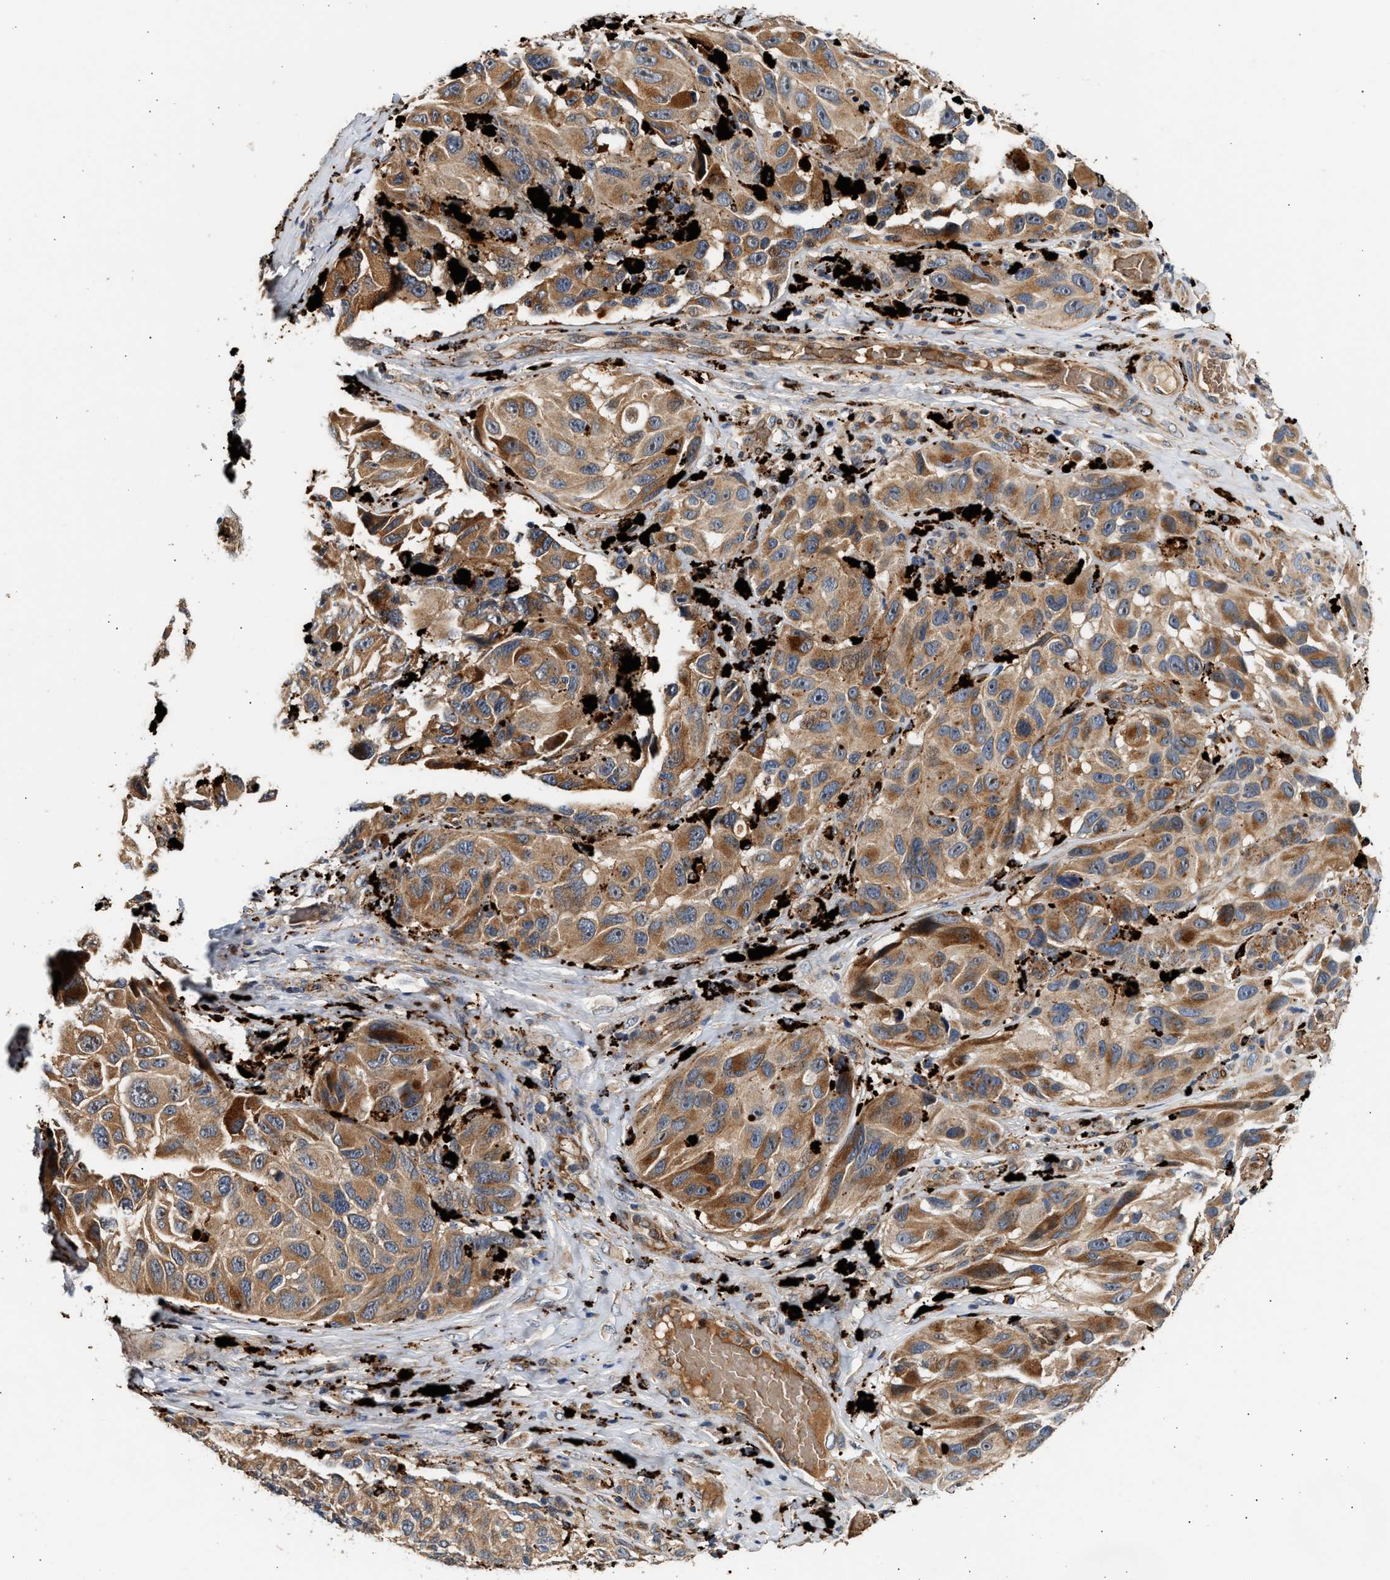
{"staining": {"intensity": "moderate", "quantity": ">75%", "location": "cytoplasmic/membranous"}, "tissue": "melanoma", "cell_type": "Tumor cells", "image_type": "cancer", "snomed": [{"axis": "morphology", "description": "Malignant melanoma, NOS"}, {"axis": "topography", "description": "Skin"}], "caption": "Moderate cytoplasmic/membranous protein positivity is appreciated in about >75% of tumor cells in melanoma.", "gene": "PLD3", "patient": {"sex": "female", "age": 73}}